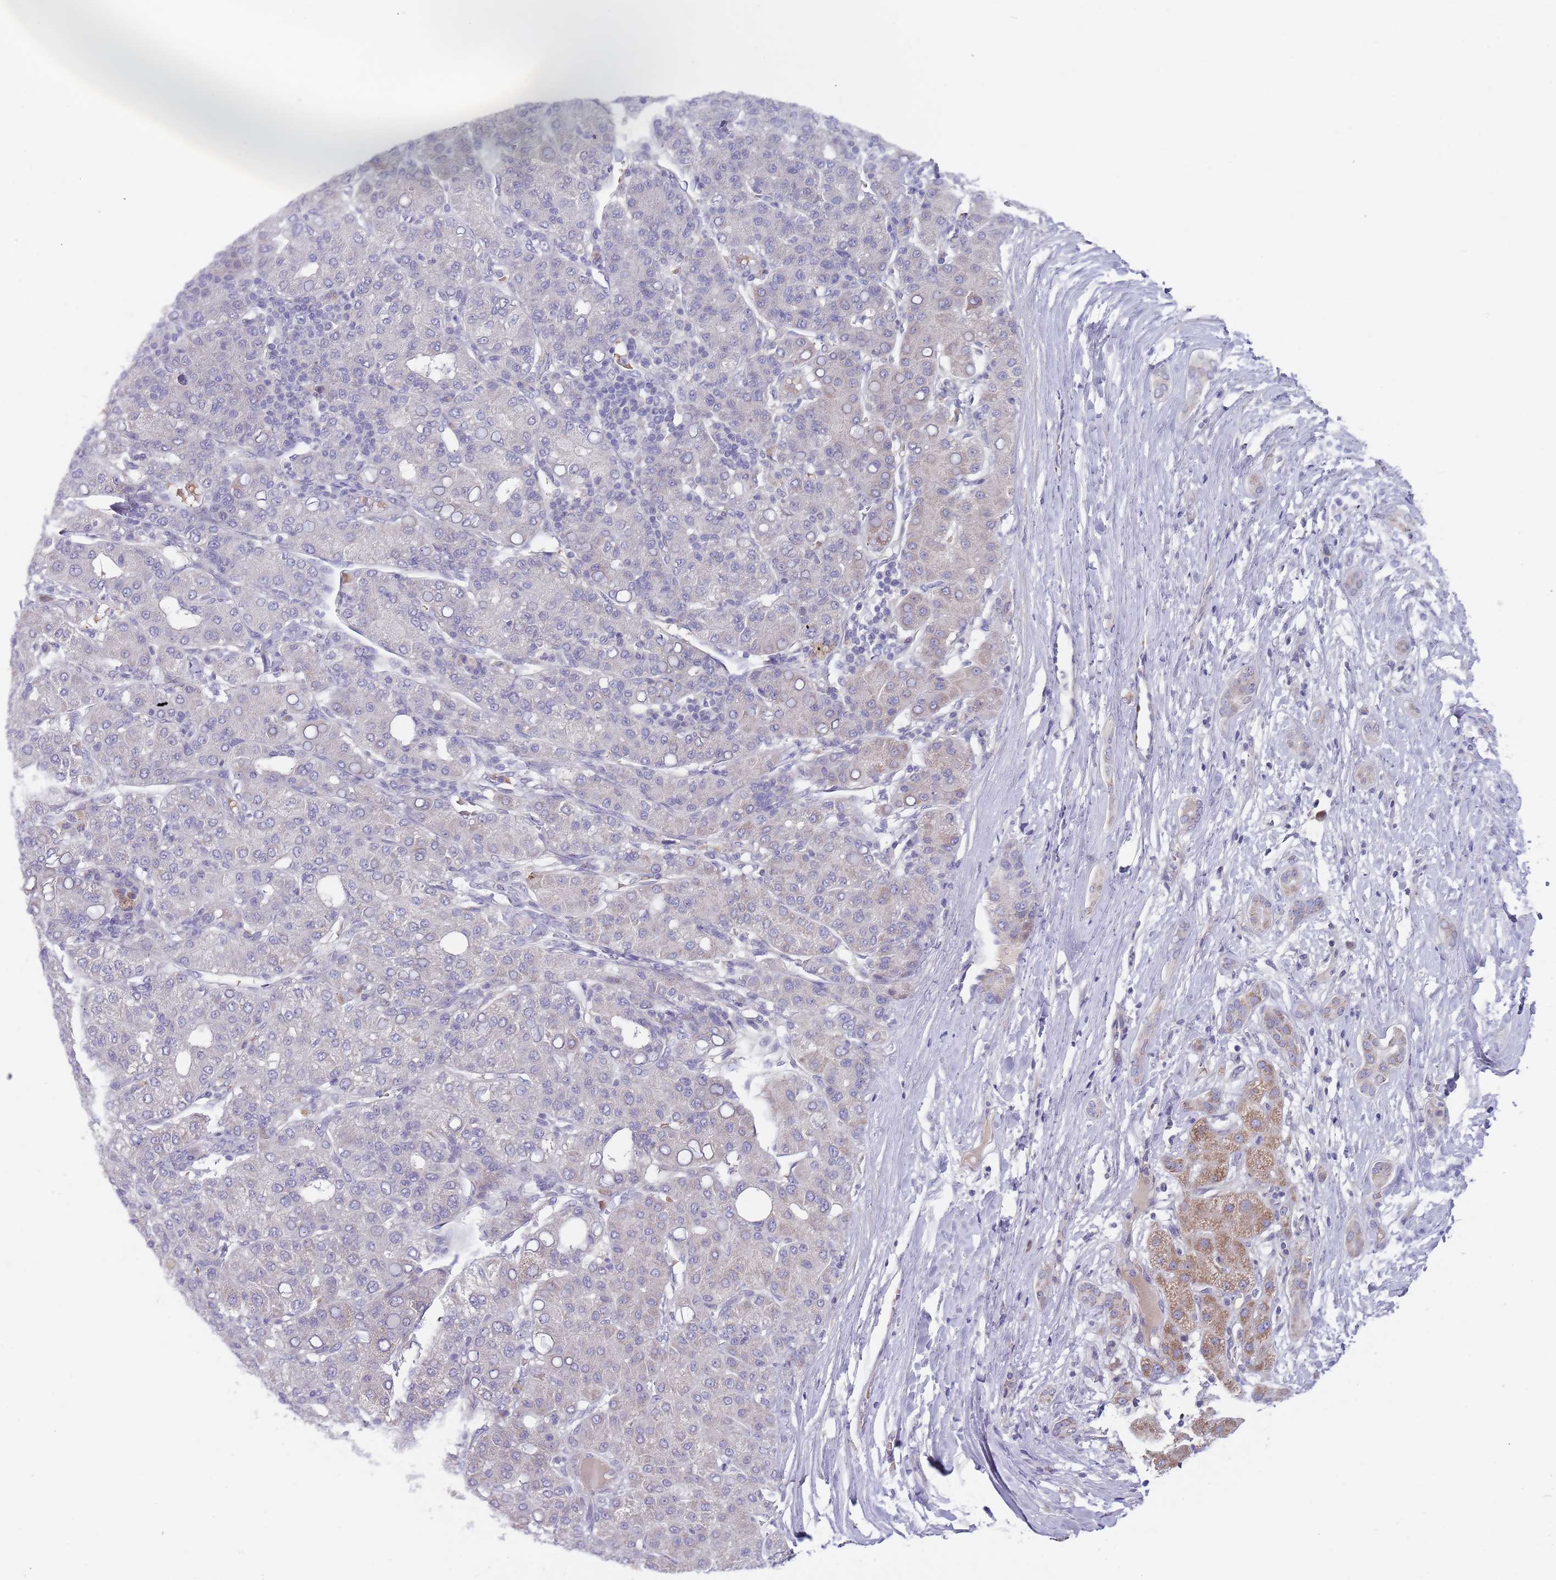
{"staining": {"intensity": "negative", "quantity": "none", "location": "none"}, "tissue": "liver cancer", "cell_type": "Tumor cells", "image_type": "cancer", "snomed": [{"axis": "morphology", "description": "Carcinoma, Hepatocellular, NOS"}, {"axis": "topography", "description": "Liver"}], "caption": "This histopathology image is of liver cancer stained with IHC to label a protein in brown with the nuclei are counter-stained blue. There is no staining in tumor cells.", "gene": "PRAC1", "patient": {"sex": "male", "age": 65}}